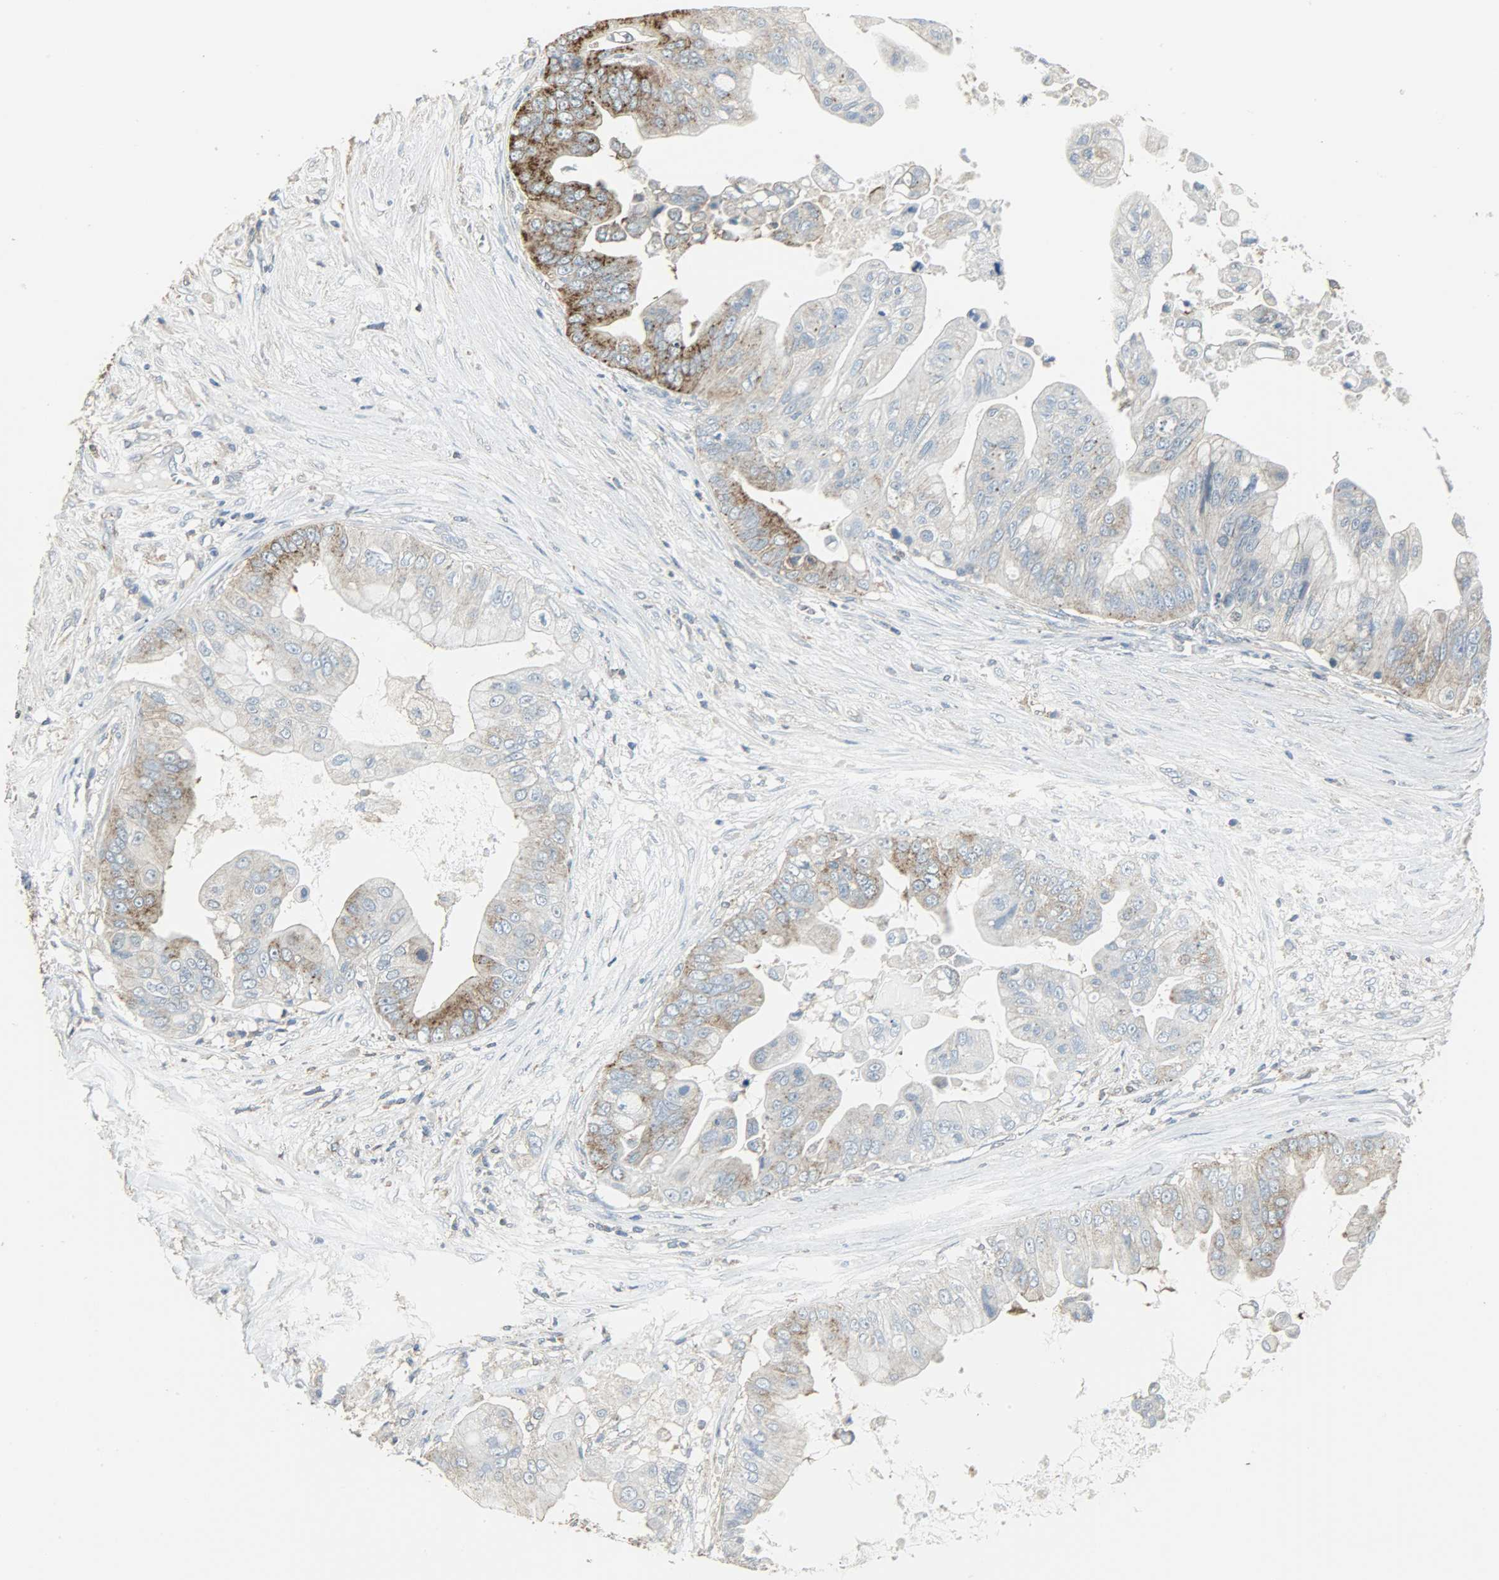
{"staining": {"intensity": "weak", "quantity": ">75%", "location": "cytoplasmic/membranous"}, "tissue": "pancreatic cancer", "cell_type": "Tumor cells", "image_type": "cancer", "snomed": [{"axis": "morphology", "description": "Adenocarcinoma, NOS"}, {"axis": "topography", "description": "Pancreas"}], "caption": "The image shows a brown stain indicating the presence of a protein in the cytoplasmic/membranous of tumor cells in pancreatic cancer (adenocarcinoma). The protein of interest is stained brown, and the nuclei are stained in blue (DAB (3,3'-diaminobenzidine) IHC with brightfield microscopy, high magnification).", "gene": "DNAJA4", "patient": {"sex": "female", "age": 75}}